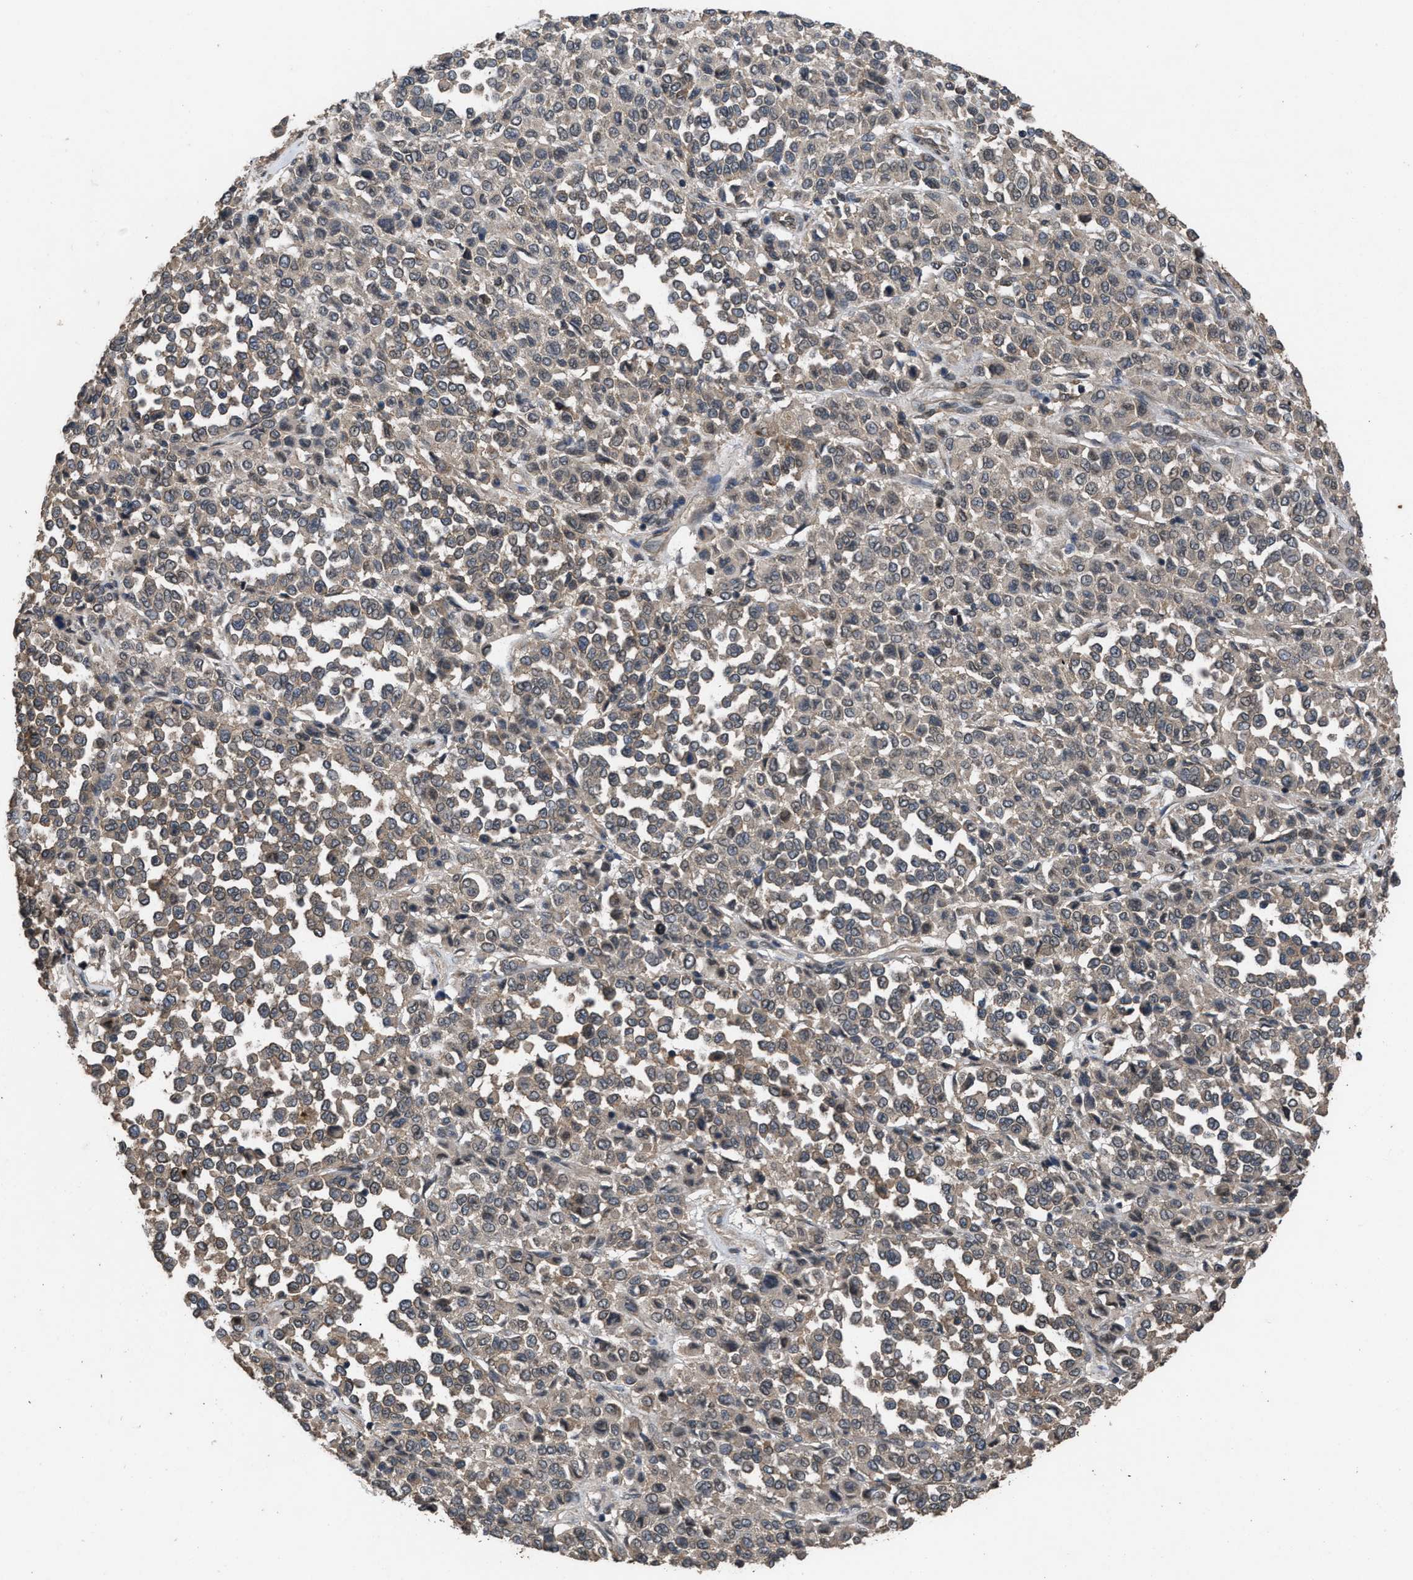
{"staining": {"intensity": "weak", "quantity": ">75%", "location": "cytoplasmic/membranous"}, "tissue": "melanoma", "cell_type": "Tumor cells", "image_type": "cancer", "snomed": [{"axis": "morphology", "description": "Malignant melanoma, Metastatic site"}, {"axis": "topography", "description": "Pancreas"}], "caption": "High-magnification brightfield microscopy of melanoma stained with DAB (brown) and counterstained with hematoxylin (blue). tumor cells exhibit weak cytoplasmic/membranous staining is present in approximately>75% of cells.", "gene": "UTRN", "patient": {"sex": "female", "age": 30}}